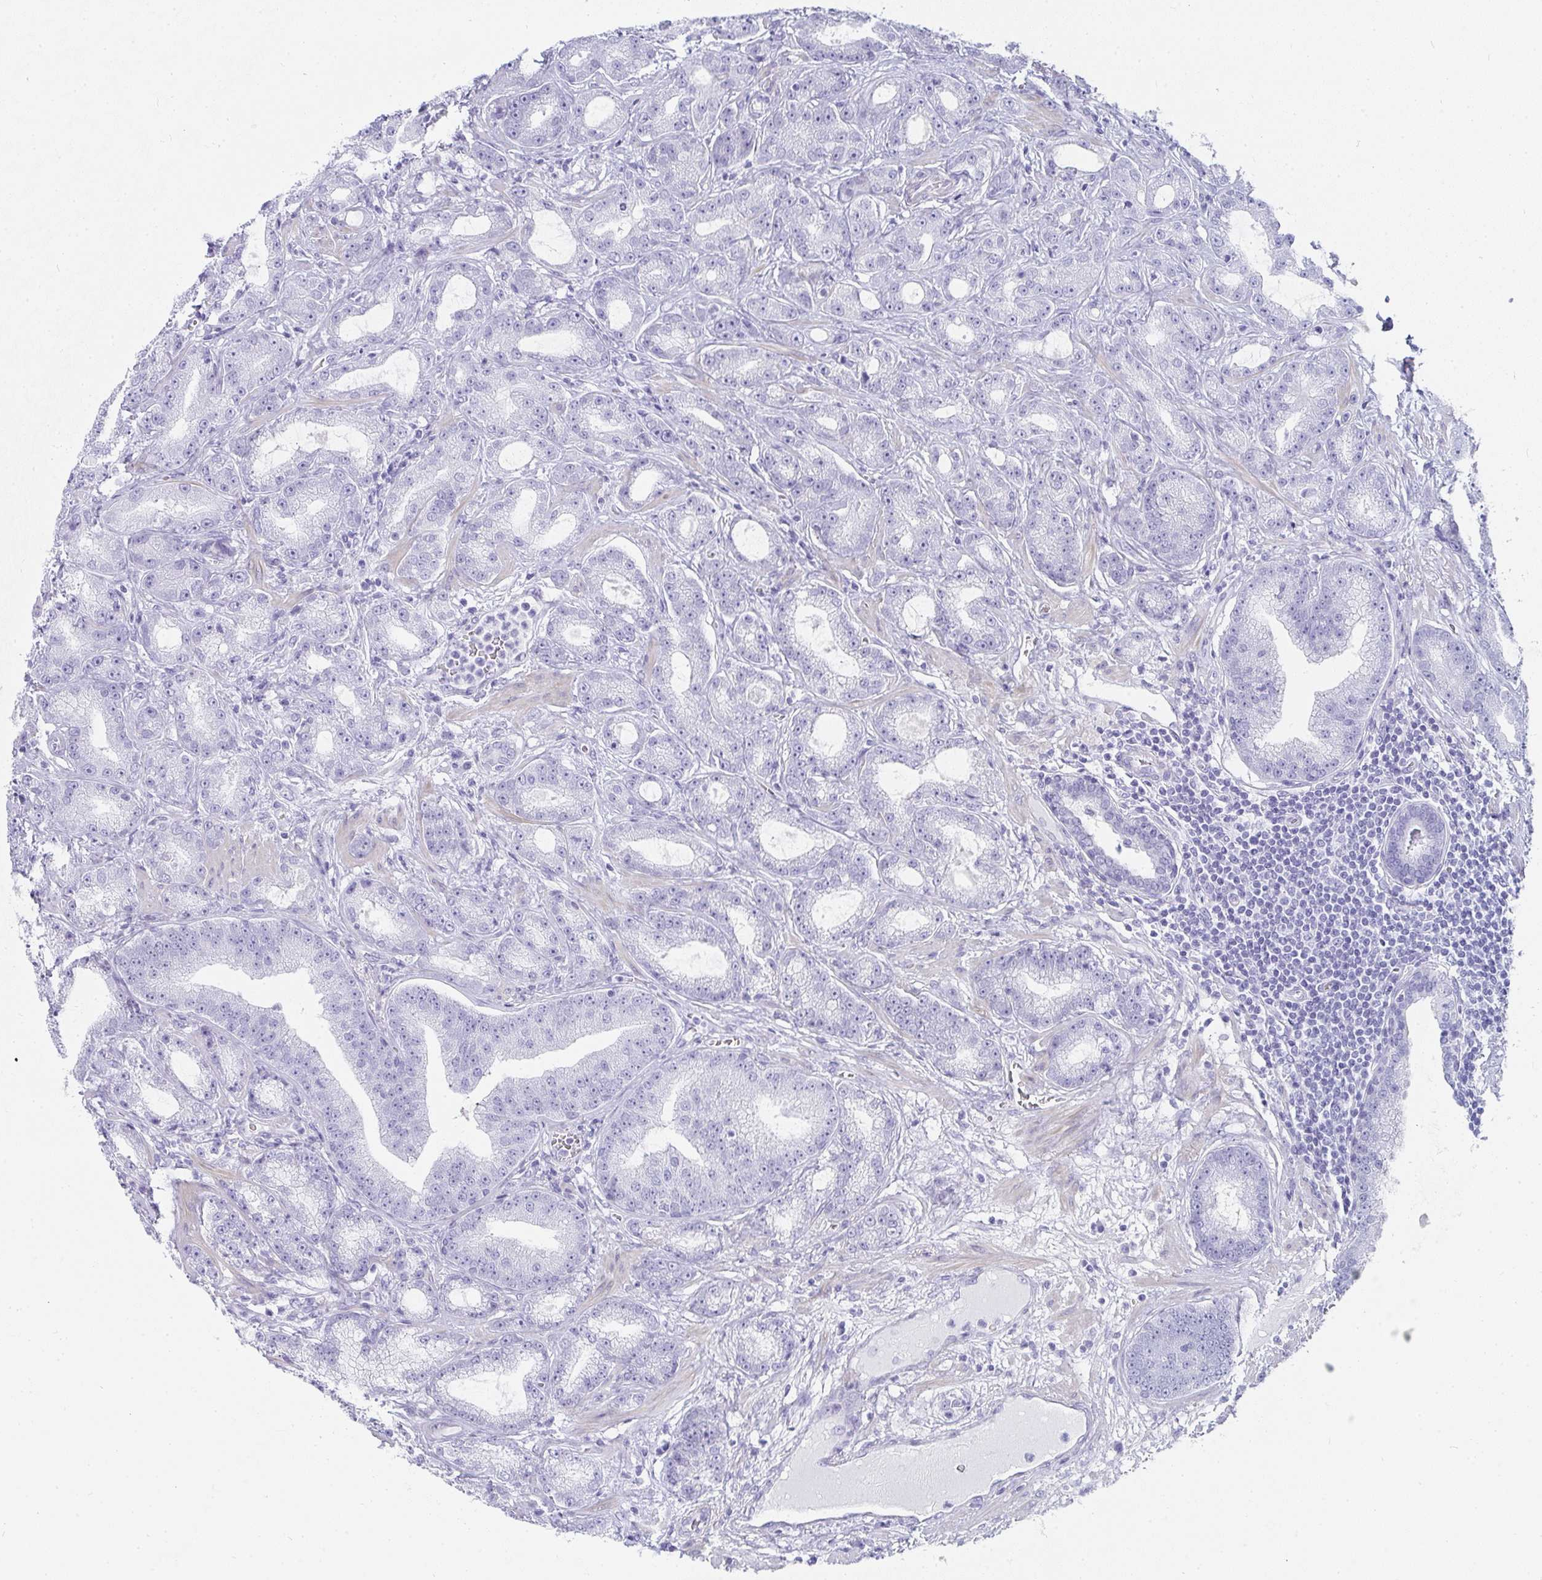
{"staining": {"intensity": "negative", "quantity": "none", "location": "none"}, "tissue": "prostate cancer", "cell_type": "Tumor cells", "image_type": "cancer", "snomed": [{"axis": "morphology", "description": "Adenocarcinoma, High grade"}, {"axis": "topography", "description": "Prostate"}], "caption": "DAB (3,3'-diaminobenzidine) immunohistochemical staining of human prostate cancer demonstrates no significant staining in tumor cells.", "gene": "PRND", "patient": {"sex": "male", "age": 65}}